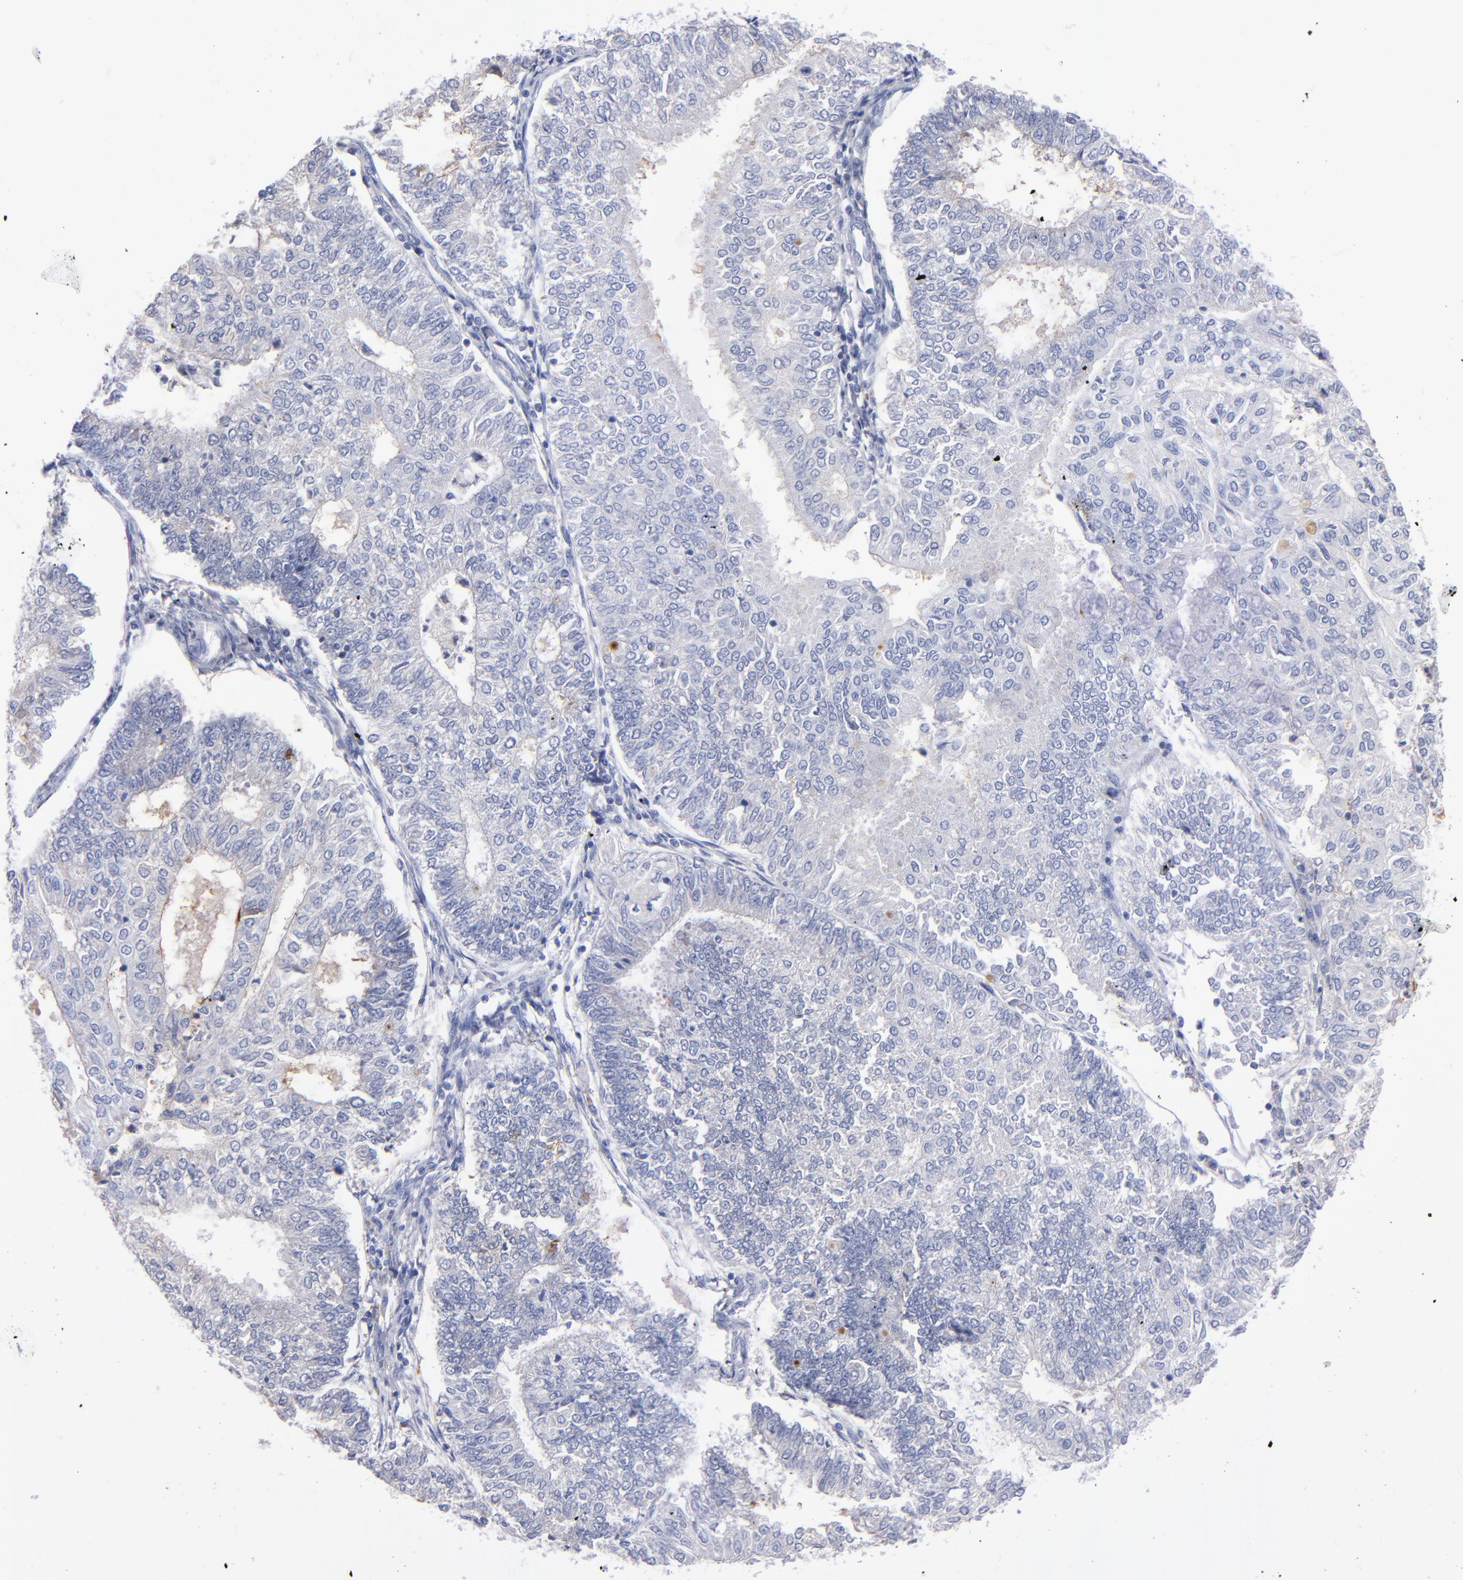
{"staining": {"intensity": "weak", "quantity": "<25%", "location": "cytoplasmic/membranous"}, "tissue": "endometrial cancer", "cell_type": "Tumor cells", "image_type": "cancer", "snomed": [{"axis": "morphology", "description": "Adenocarcinoma, NOS"}, {"axis": "topography", "description": "Endometrium"}], "caption": "Immunohistochemistry histopathology image of neoplastic tissue: human endometrial adenocarcinoma stained with DAB demonstrates no significant protein expression in tumor cells.", "gene": "MFGE8", "patient": {"sex": "female", "age": 59}}